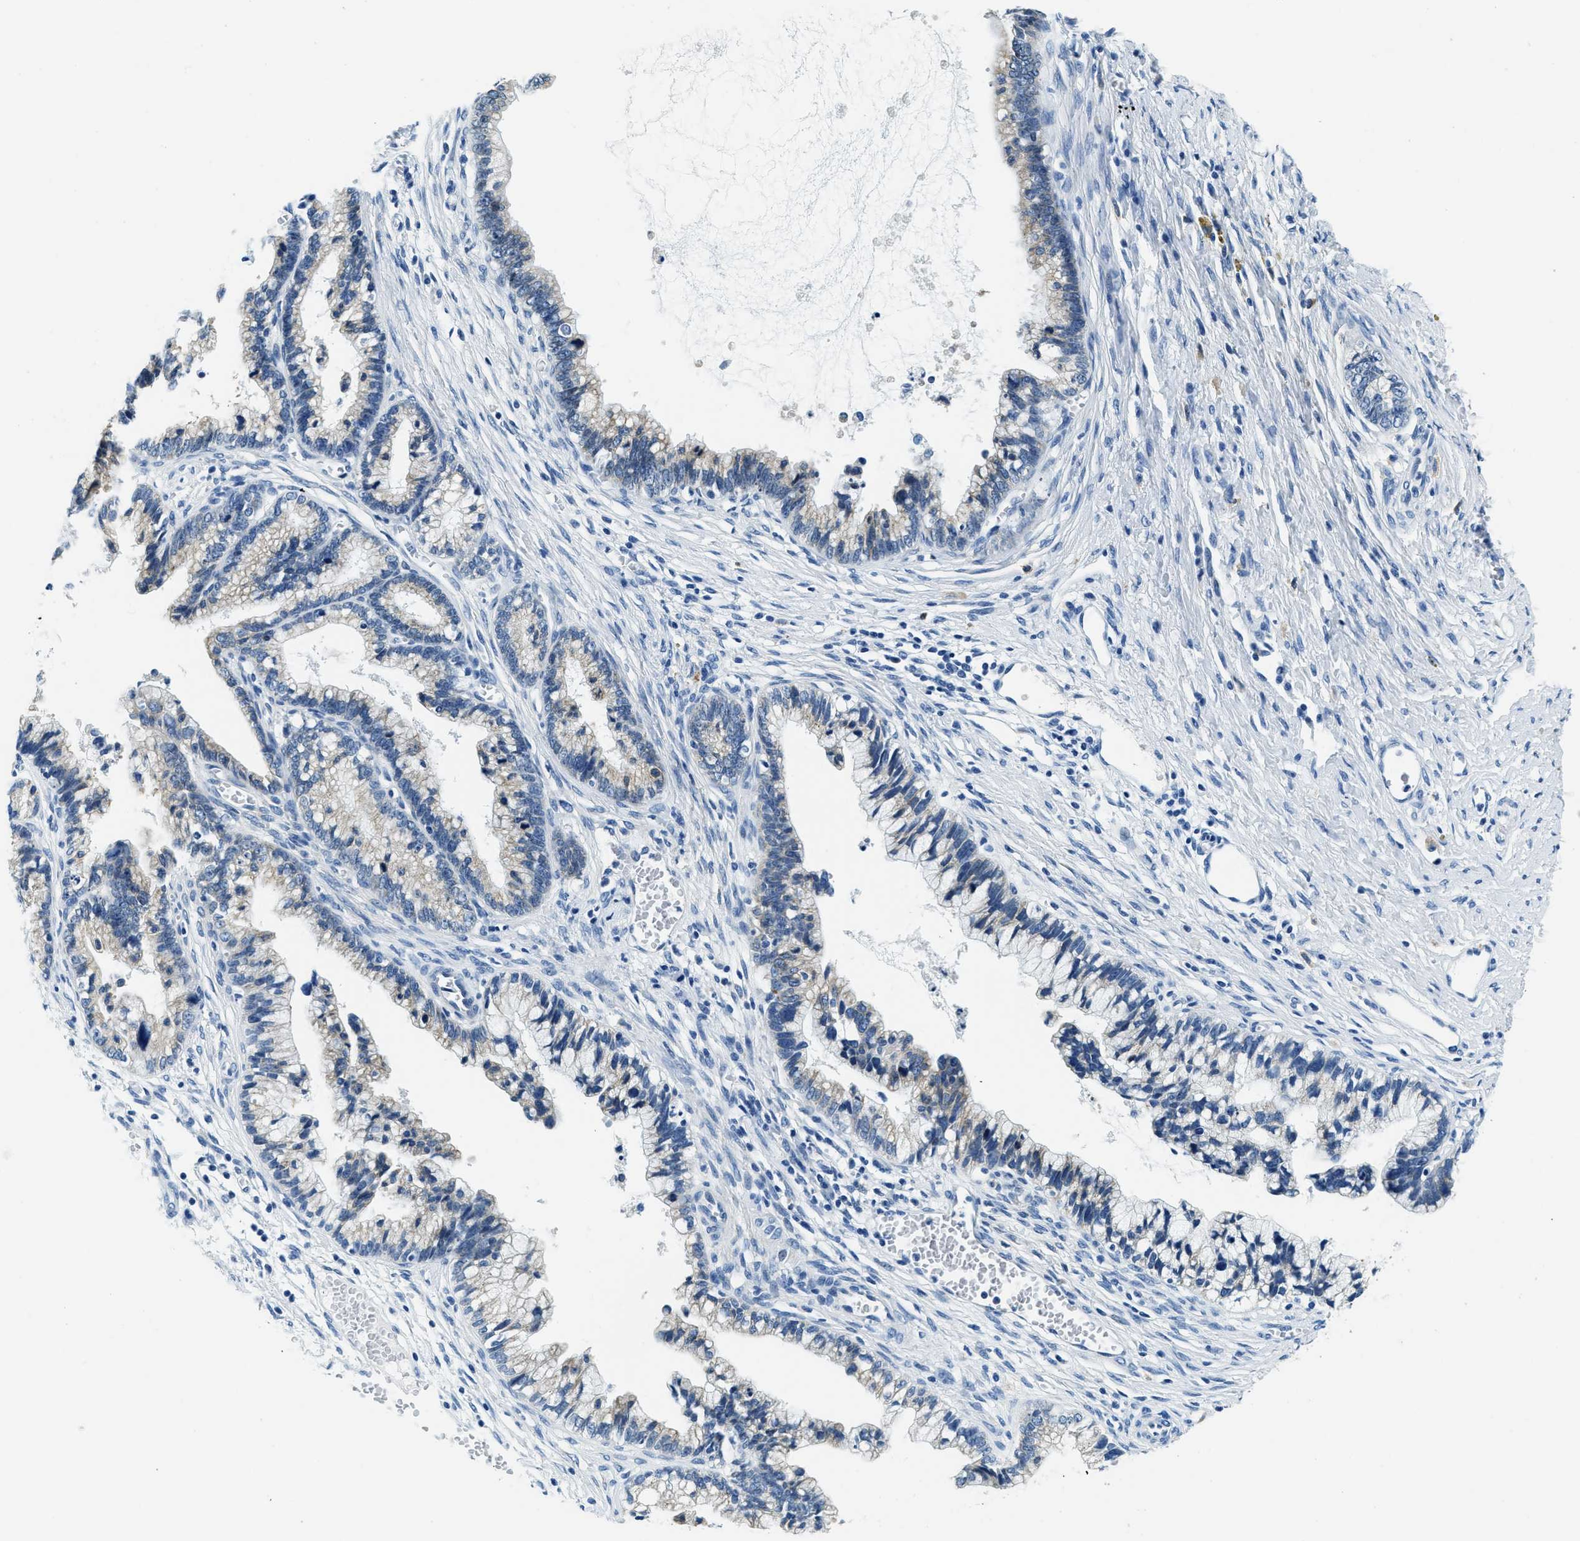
{"staining": {"intensity": "weak", "quantity": "25%-75%", "location": "cytoplasmic/membranous"}, "tissue": "cervical cancer", "cell_type": "Tumor cells", "image_type": "cancer", "snomed": [{"axis": "morphology", "description": "Adenocarcinoma, NOS"}, {"axis": "topography", "description": "Cervix"}], "caption": "There is low levels of weak cytoplasmic/membranous expression in tumor cells of cervical cancer (adenocarcinoma), as demonstrated by immunohistochemical staining (brown color).", "gene": "UBAC2", "patient": {"sex": "female", "age": 44}}